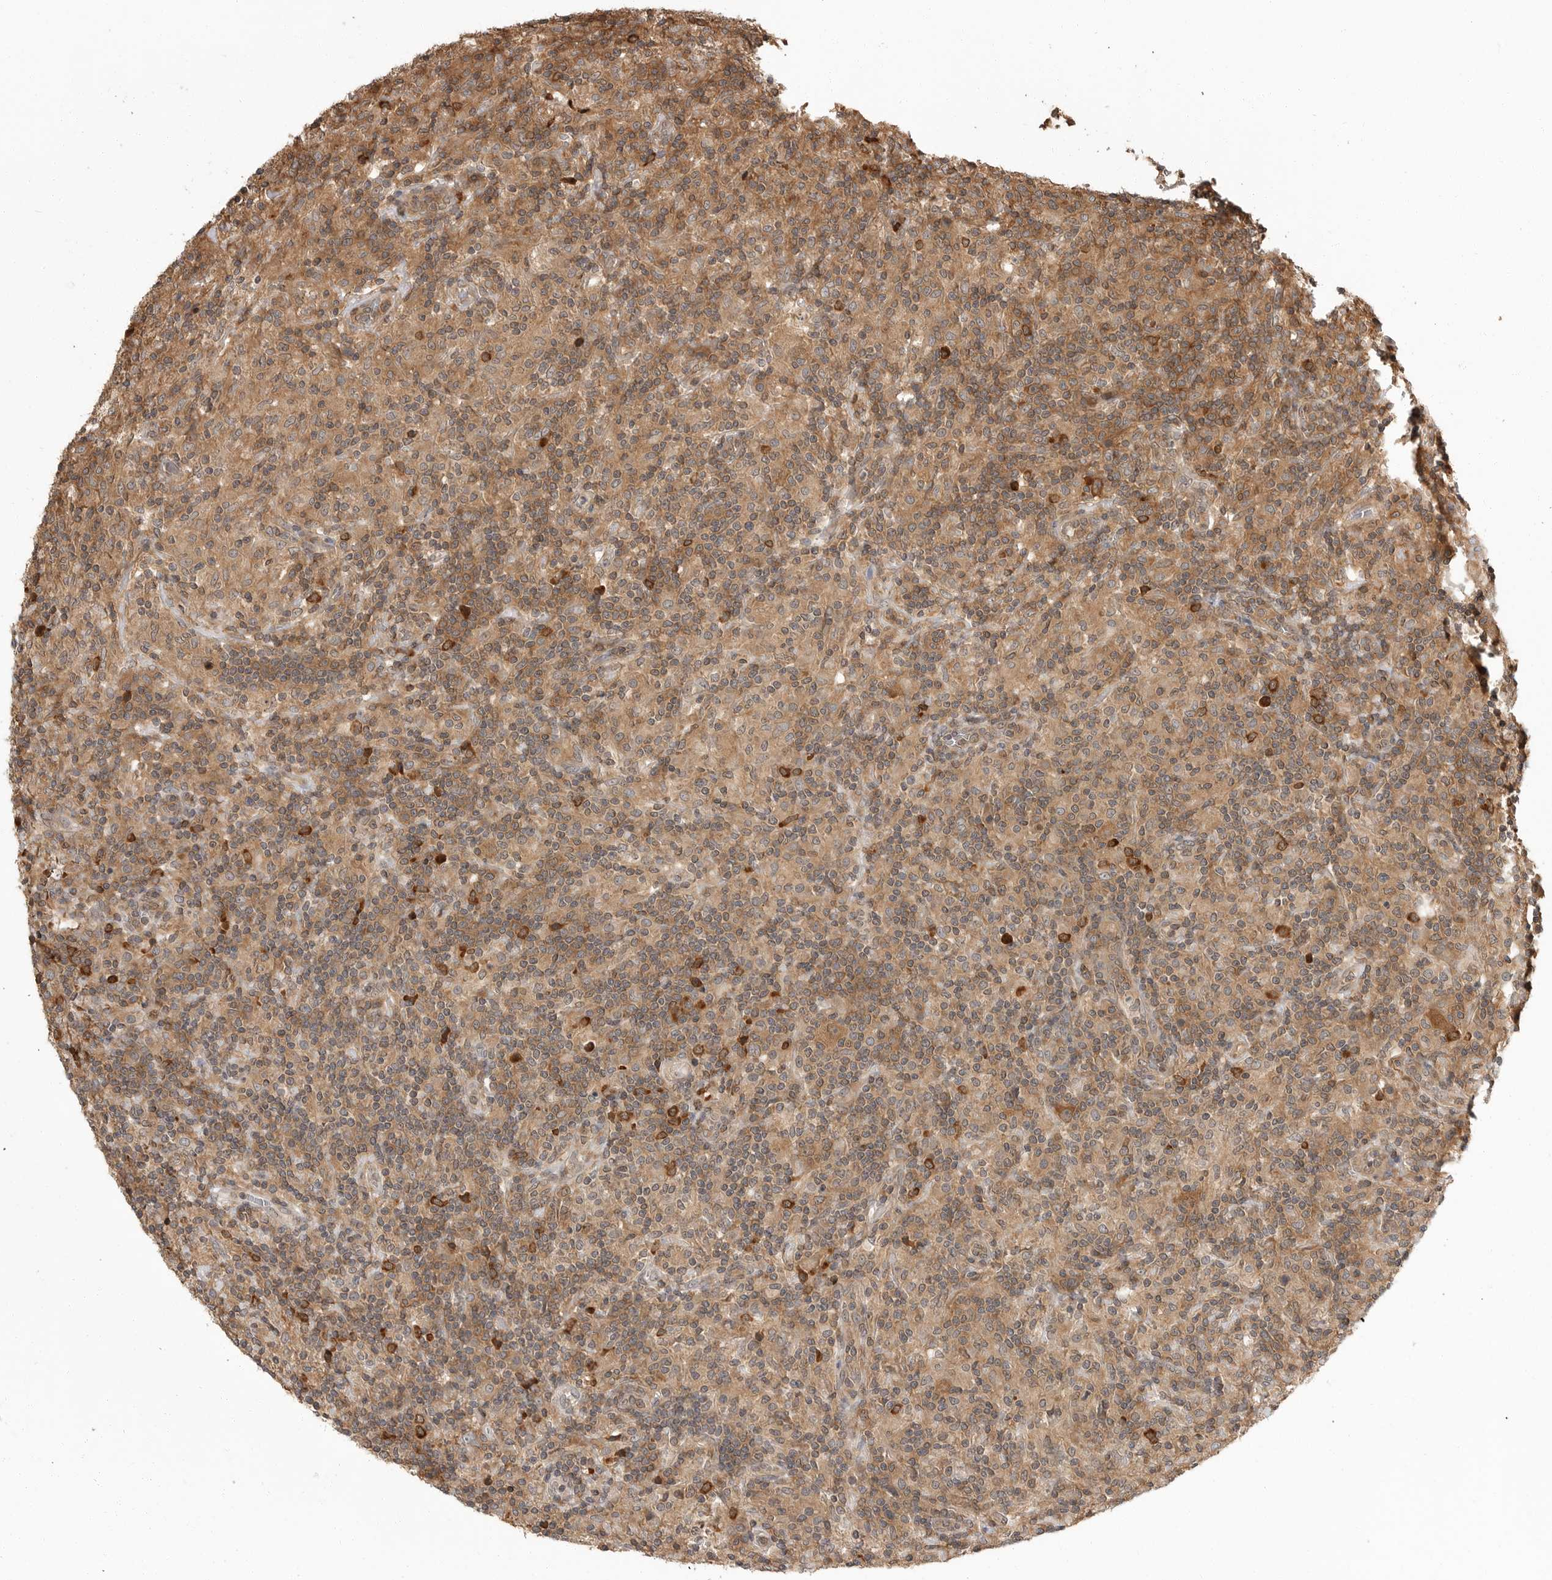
{"staining": {"intensity": "moderate", "quantity": "25%-75%", "location": "cytoplasmic/membranous"}, "tissue": "lymphoma", "cell_type": "Tumor cells", "image_type": "cancer", "snomed": [{"axis": "morphology", "description": "Hodgkin's disease, NOS"}, {"axis": "topography", "description": "Lymph node"}], "caption": "Hodgkin's disease stained with a brown dye exhibits moderate cytoplasmic/membranous positive expression in about 25%-75% of tumor cells.", "gene": "ERN1", "patient": {"sex": "male", "age": 70}}